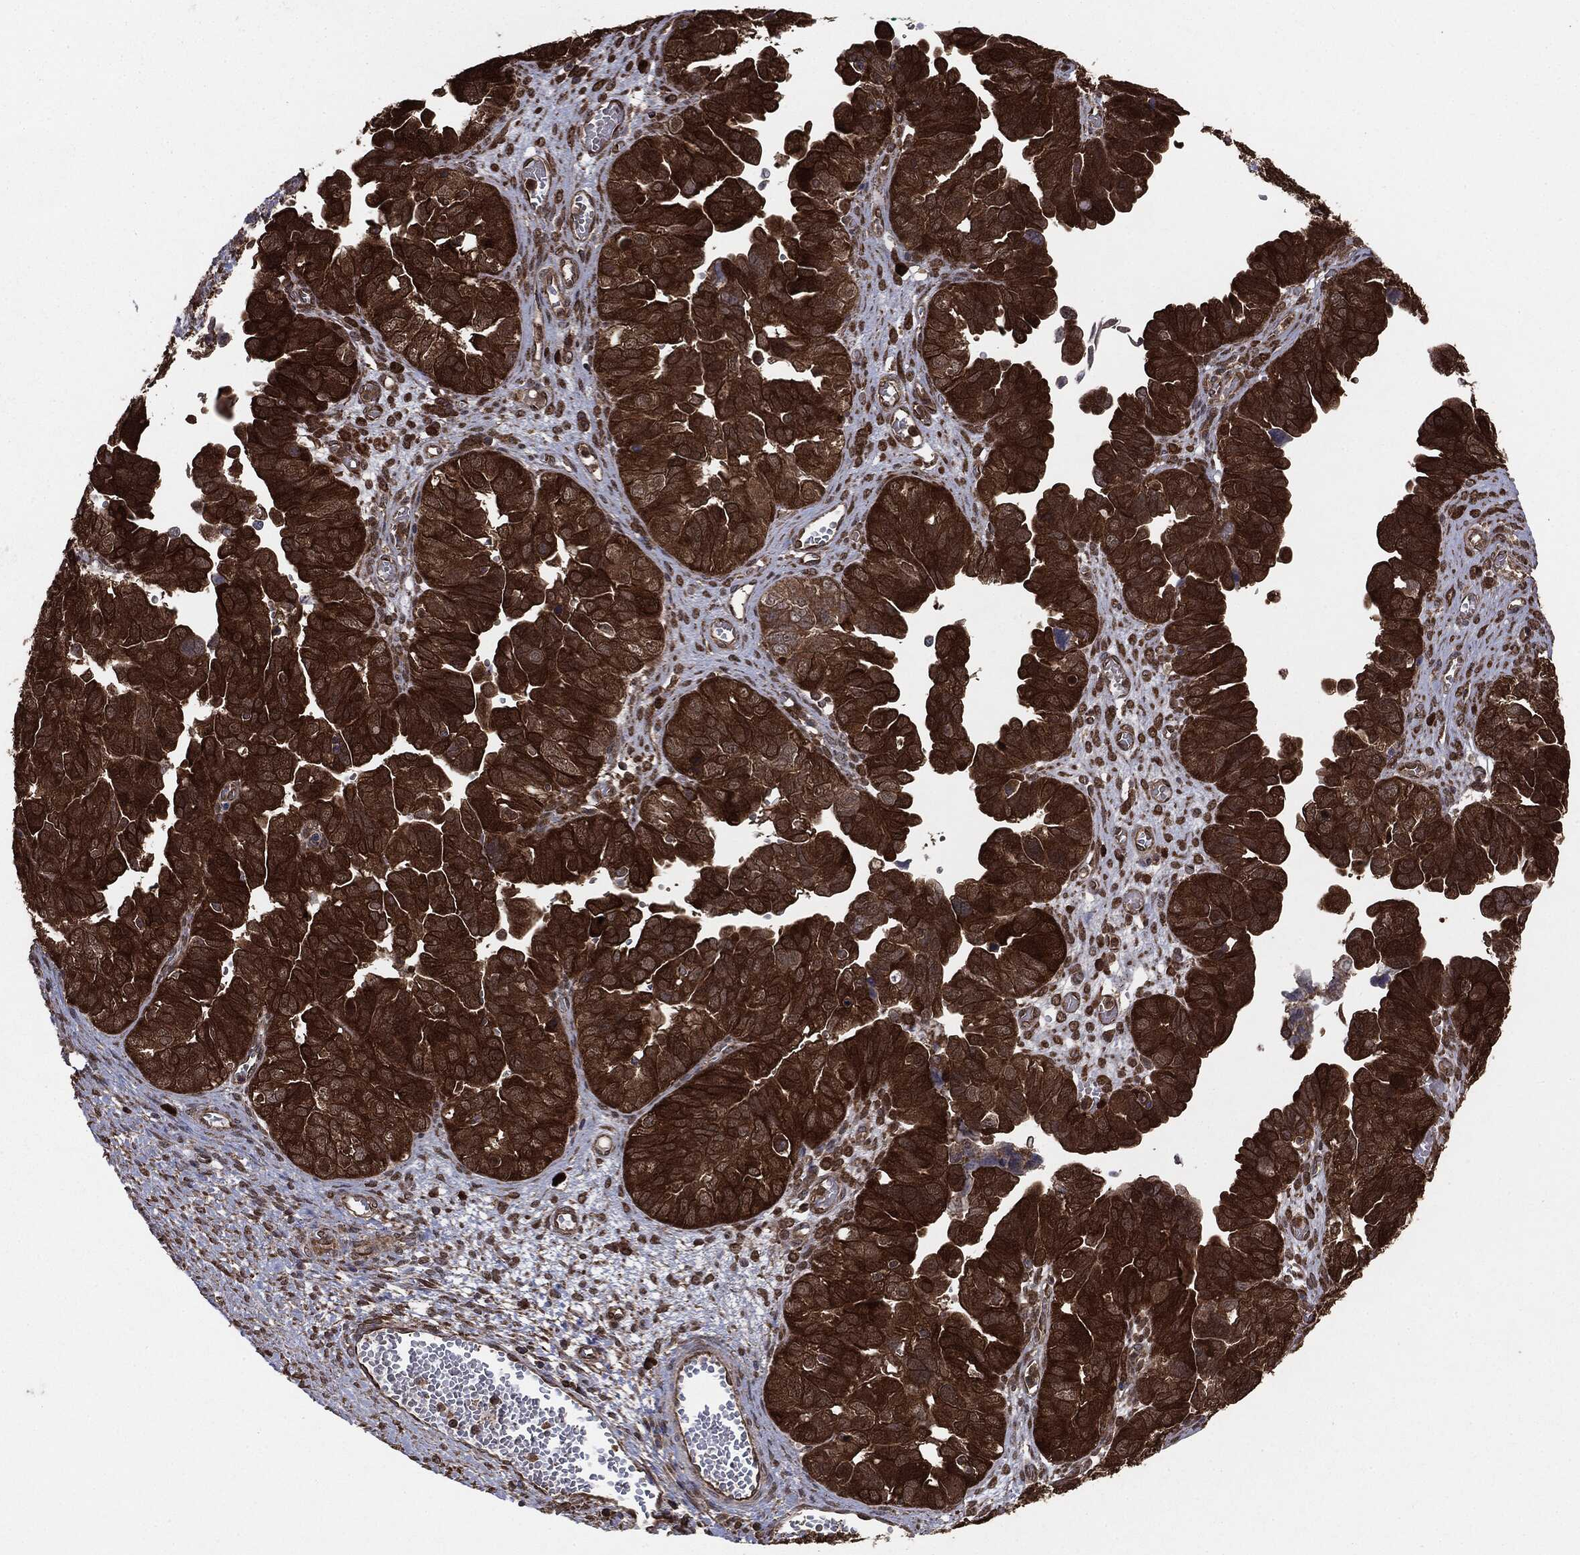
{"staining": {"intensity": "strong", "quantity": ">75%", "location": "cytoplasmic/membranous"}, "tissue": "ovarian cancer", "cell_type": "Tumor cells", "image_type": "cancer", "snomed": [{"axis": "morphology", "description": "Cystadenocarcinoma, serous, NOS"}, {"axis": "topography", "description": "Ovary"}], "caption": "A micrograph showing strong cytoplasmic/membranous expression in approximately >75% of tumor cells in ovarian cancer, as visualized by brown immunohistochemical staining.", "gene": "NME1", "patient": {"sex": "female", "age": 64}}